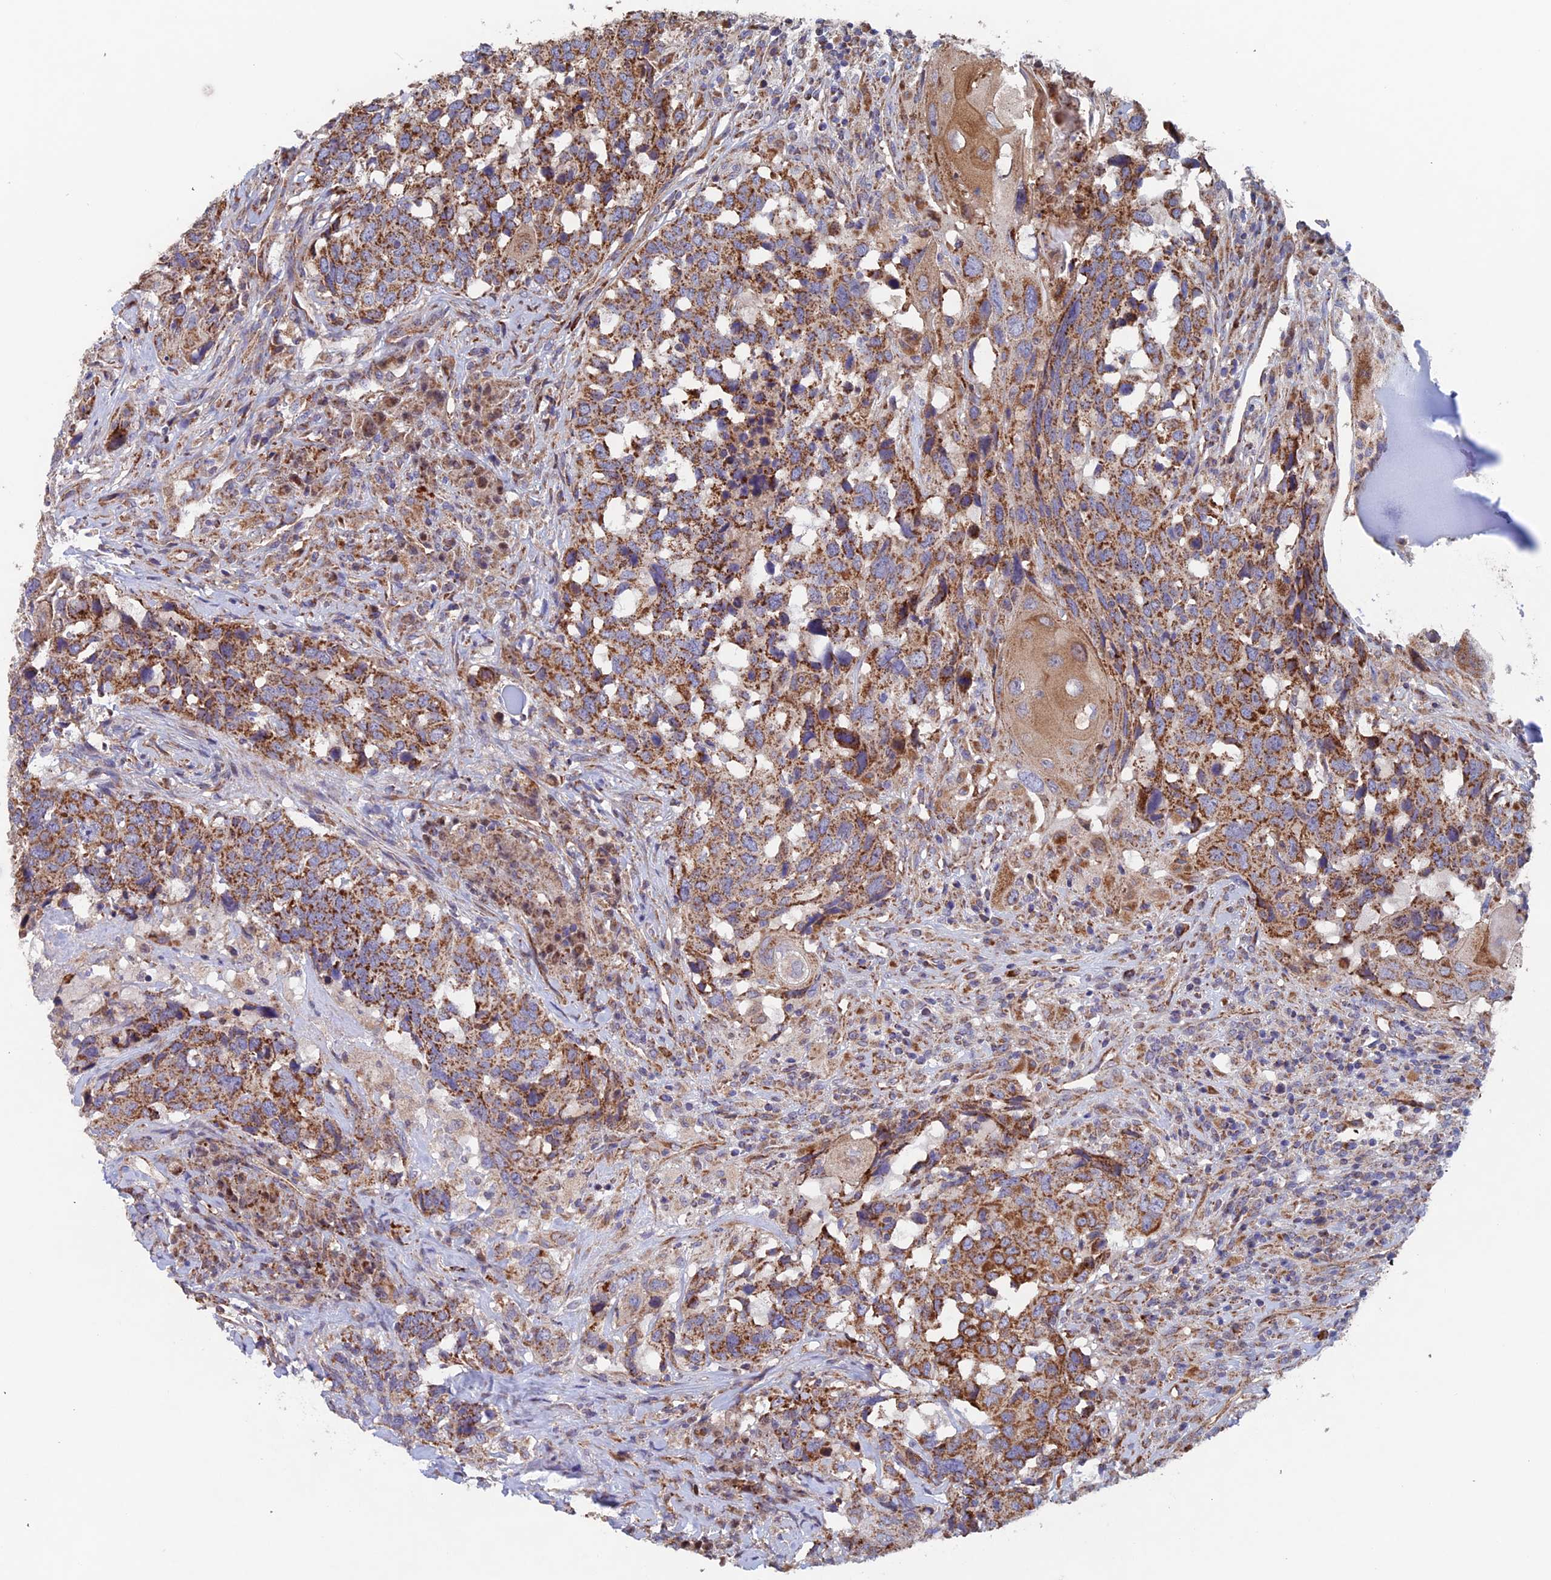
{"staining": {"intensity": "moderate", "quantity": ">75%", "location": "cytoplasmic/membranous"}, "tissue": "head and neck cancer", "cell_type": "Tumor cells", "image_type": "cancer", "snomed": [{"axis": "morphology", "description": "Squamous cell carcinoma, NOS"}, {"axis": "topography", "description": "Head-Neck"}], "caption": "Immunohistochemical staining of head and neck squamous cell carcinoma shows medium levels of moderate cytoplasmic/membranous positivity in approximately >75% of tumor cells.", "gene": "MRPL1", "patient": {"sex": "male", "age": 66}}